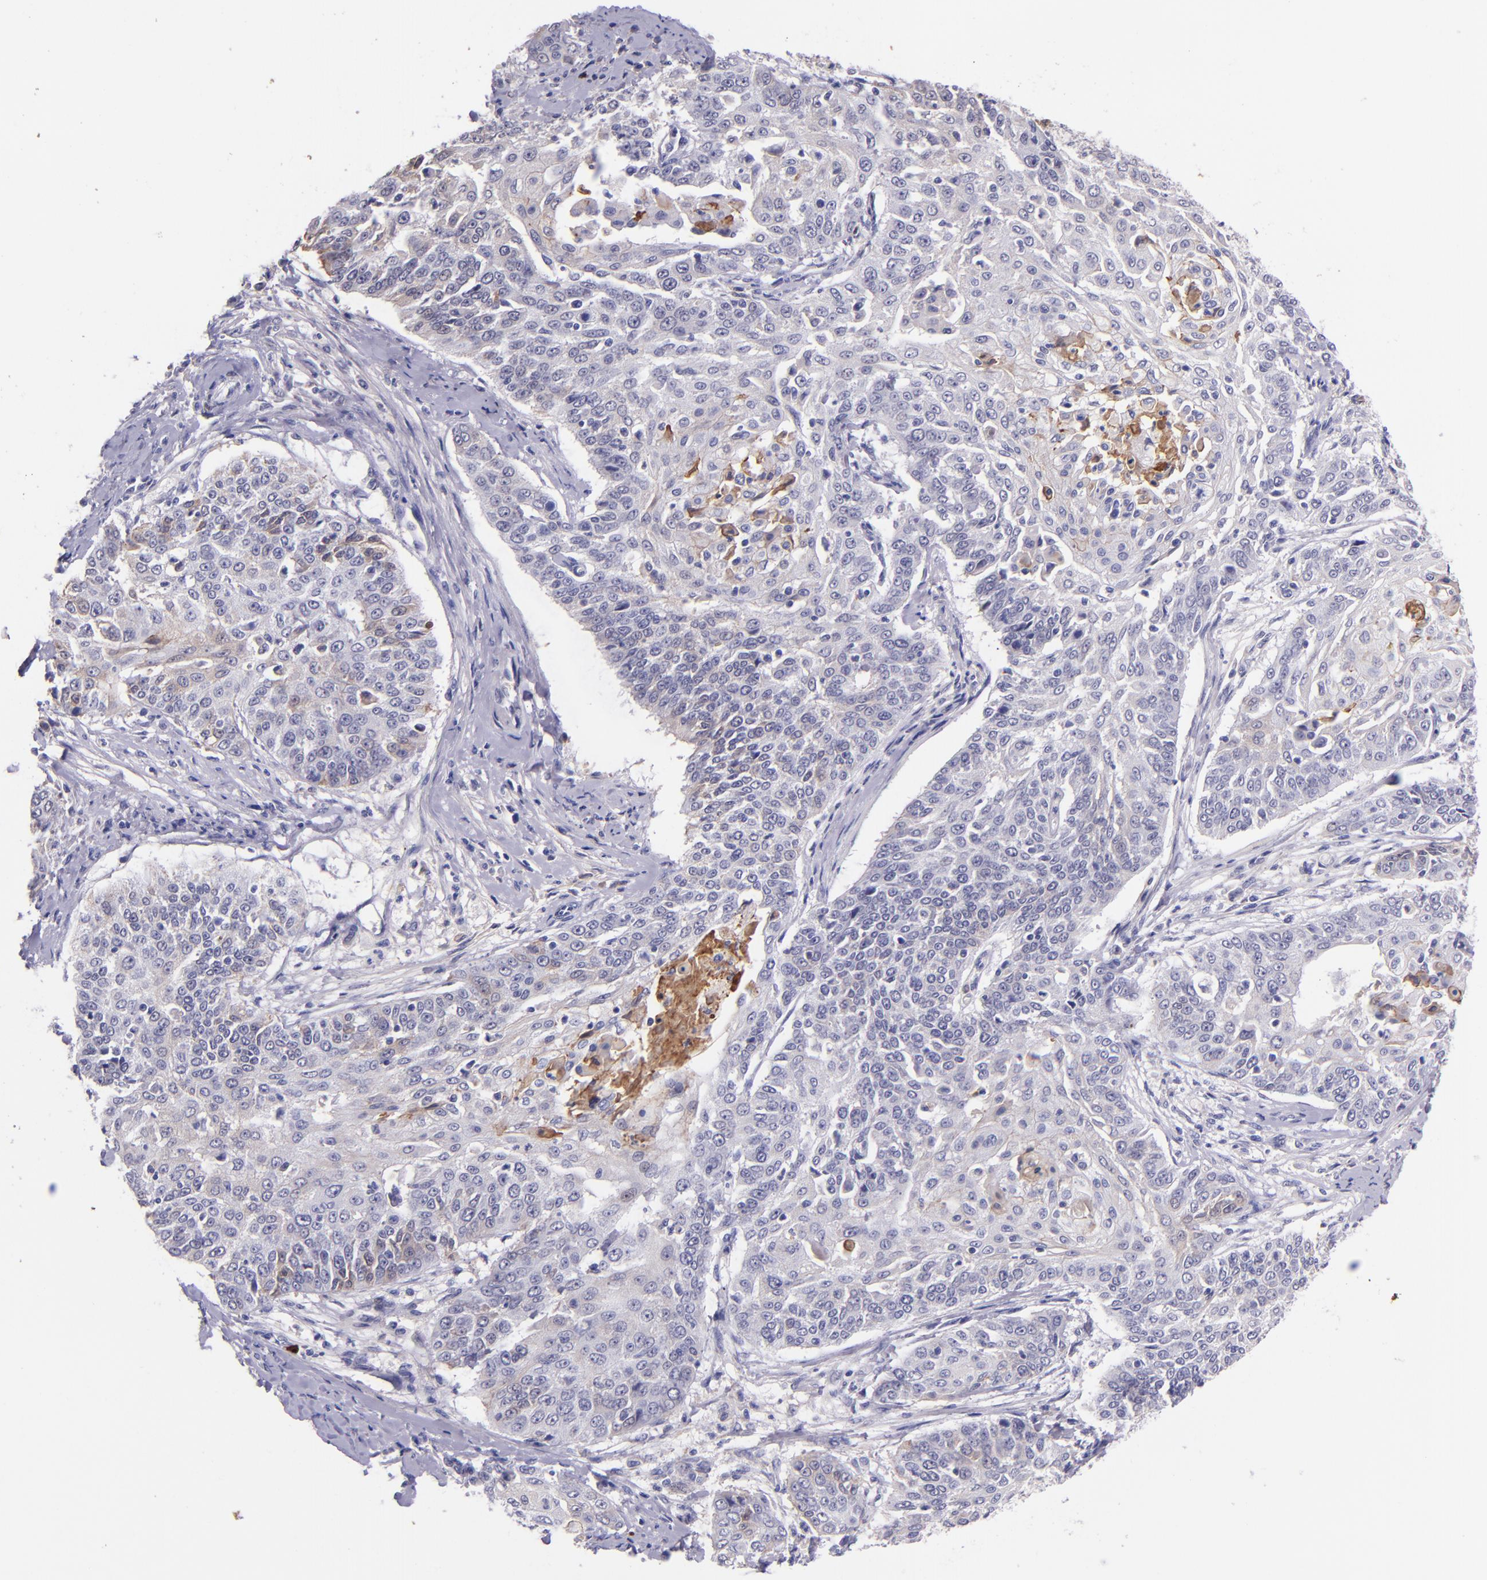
{"staining": {"intensity": "negative", "quantity": "none", "location": "none"}, "tissue": "cervical cancer", "cell_type": "Tumor cells", "image_type": "cancer", "snomed": [{"axis": "morphology", "description": "Squamous cell carcinoma, NOS"}, {"axis": "topography", "description": "Cervix"}], "caption": "This is an immunohistochemistry image of squamous cell carcinoma (cervical). There is no expression in tumor cells.", "gene": "KNG1", "patient": {"sex": "female", "age": 64}}